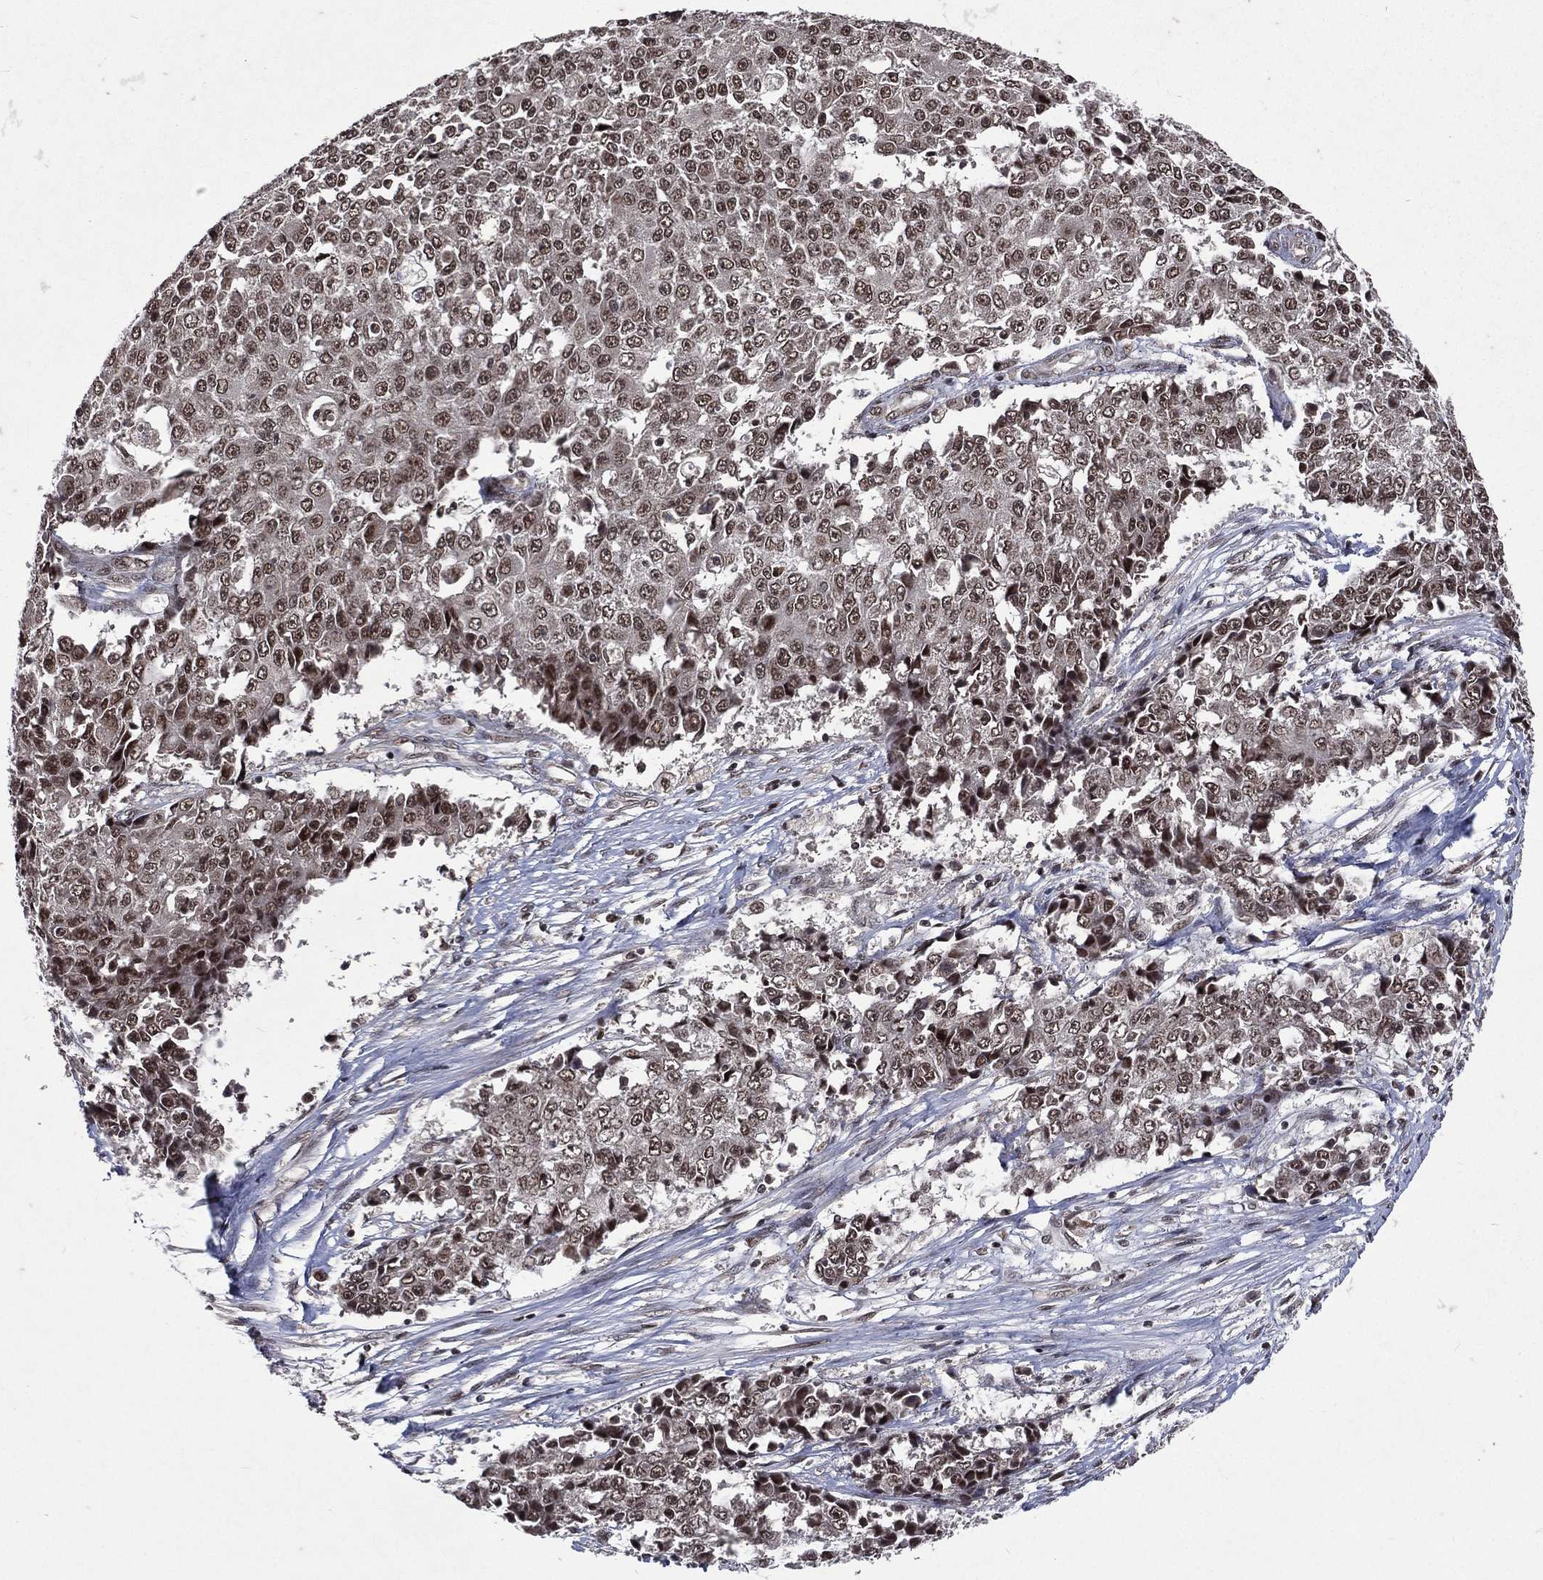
{"staining": {"intensity": "weak", "quantity": "25%-75%", "location": "nuclear"}, "tissue": "ovarian cancer", "cell_type": "Tumor cells", "image_type": "cancer", "snomed": [{"axis": "morphology", "description": "Carcinoma, endometroid"}, {"axis": "topography", "description": "Ovary"}], "caption": "Immunohistochemical staining of ovarian cancer (endometroid carcinoma) shows low levels of weak nuclear protein positivity in about 25%-75% of tumor cells. The protein of interest is stained brown, and the nuclei are stained in blue (DAB (3,3'-diaminobenzidine) IHC with brightfield microscopy, high magnification).", "gene": "DMAP1", "patient": {"sex": "female", "age": 42}}